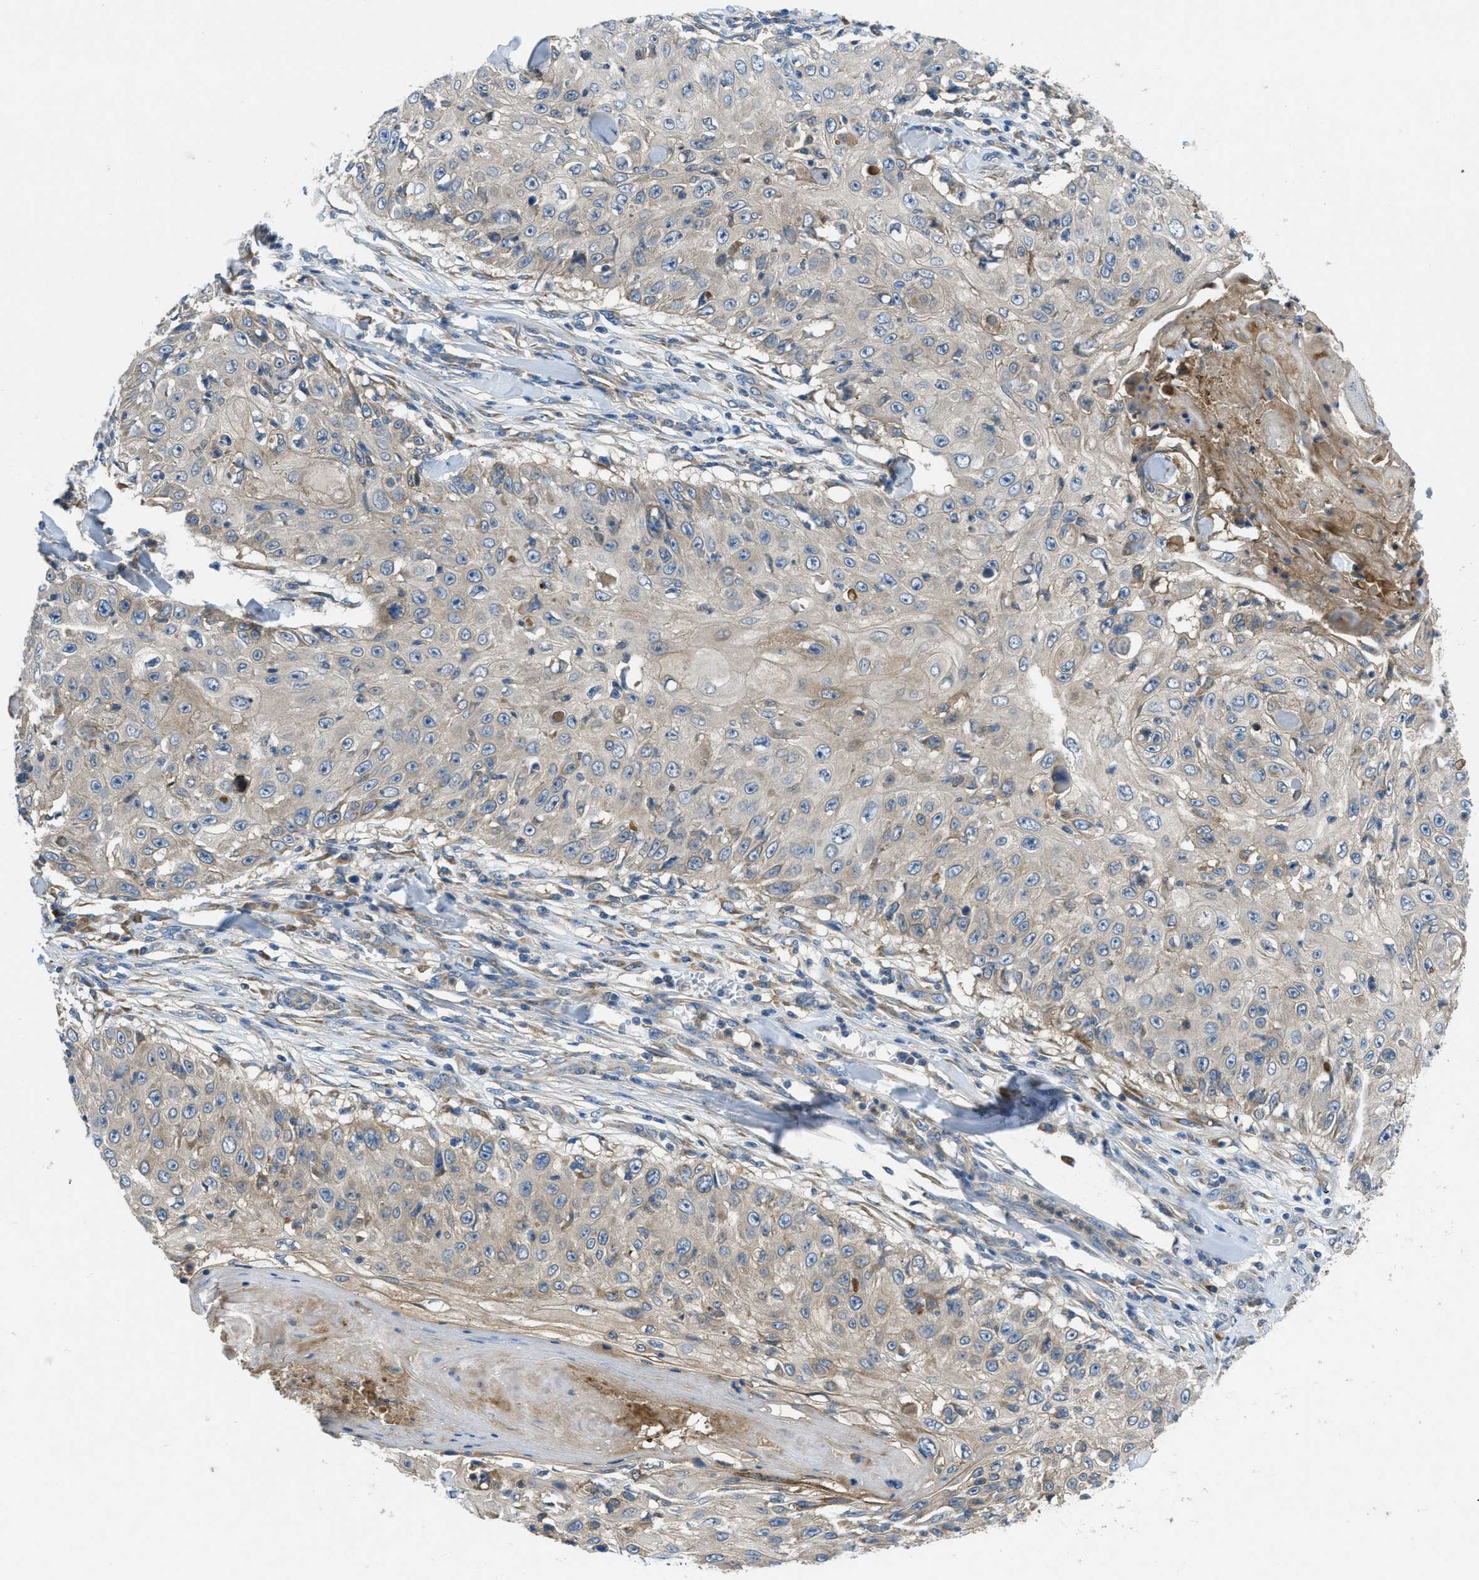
{"staining": {"intensity": "weak", "quantity": "<25%", "location": "cytoplasmic/membranous"}, "tissue": "skin cancer", "cell_type": "Tumor cells", "image_type": "cancer", "snomed": [{"axis": "morphology", "description": "Squamous cell carcinoma, NOS"}, {"axis": "topography", "description": "Skin"}], "caption": "IHC micrograph of skin cancer (squamous cell carcinoma) stained for a protein (brown), which demonstrates no staining in tumor cells. The staining is performed using DAB (3,3'-diaminobenzidine) brown chromogen with nuclei counter-stained in using hematoxylin.", "gene": "MAP3K20", "patient": {"sex": "male", "age": 86}}